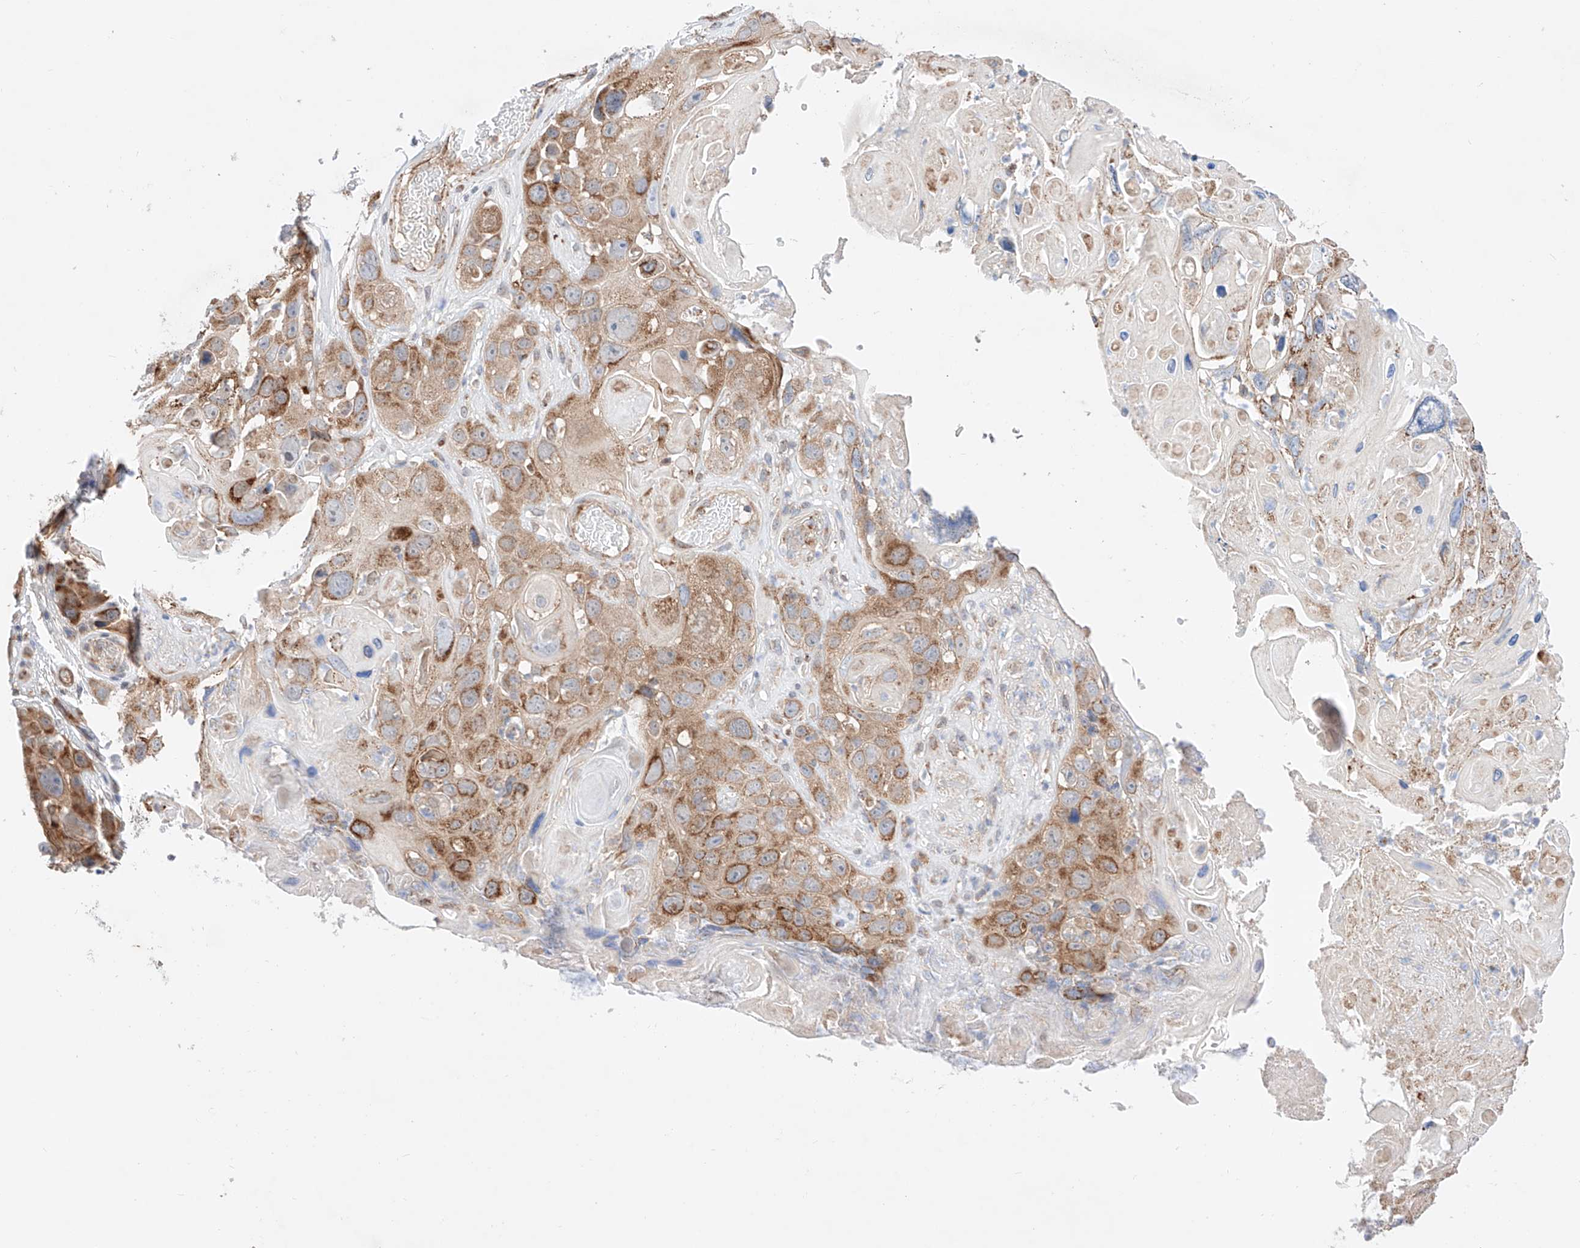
{"staining": {"intensity": "moderate", "quantity": "25%-75%", "location": "cytoplasmic/membranous"}, "tissue": "skin cancer", "cell_type": "Tumor cells", "image_type": "cancer", "snomed": [{"axis": "morphology", "description": "Squamous cell carcinoma, NOS"}, {"axis": "topography", "description": "Skin"}], "caption": "Skin cancer (squamous cell carcinoma) tissue displays moderate cytoplasmic/membranous expression in about 25%-75% of tumor cells, visualized by immunohistochemistry. The protein of interest is shown in brown color, while the nuclei are stained blue.", "gene": "KTI12", "patient": {"sex": "male", "age": 55}}